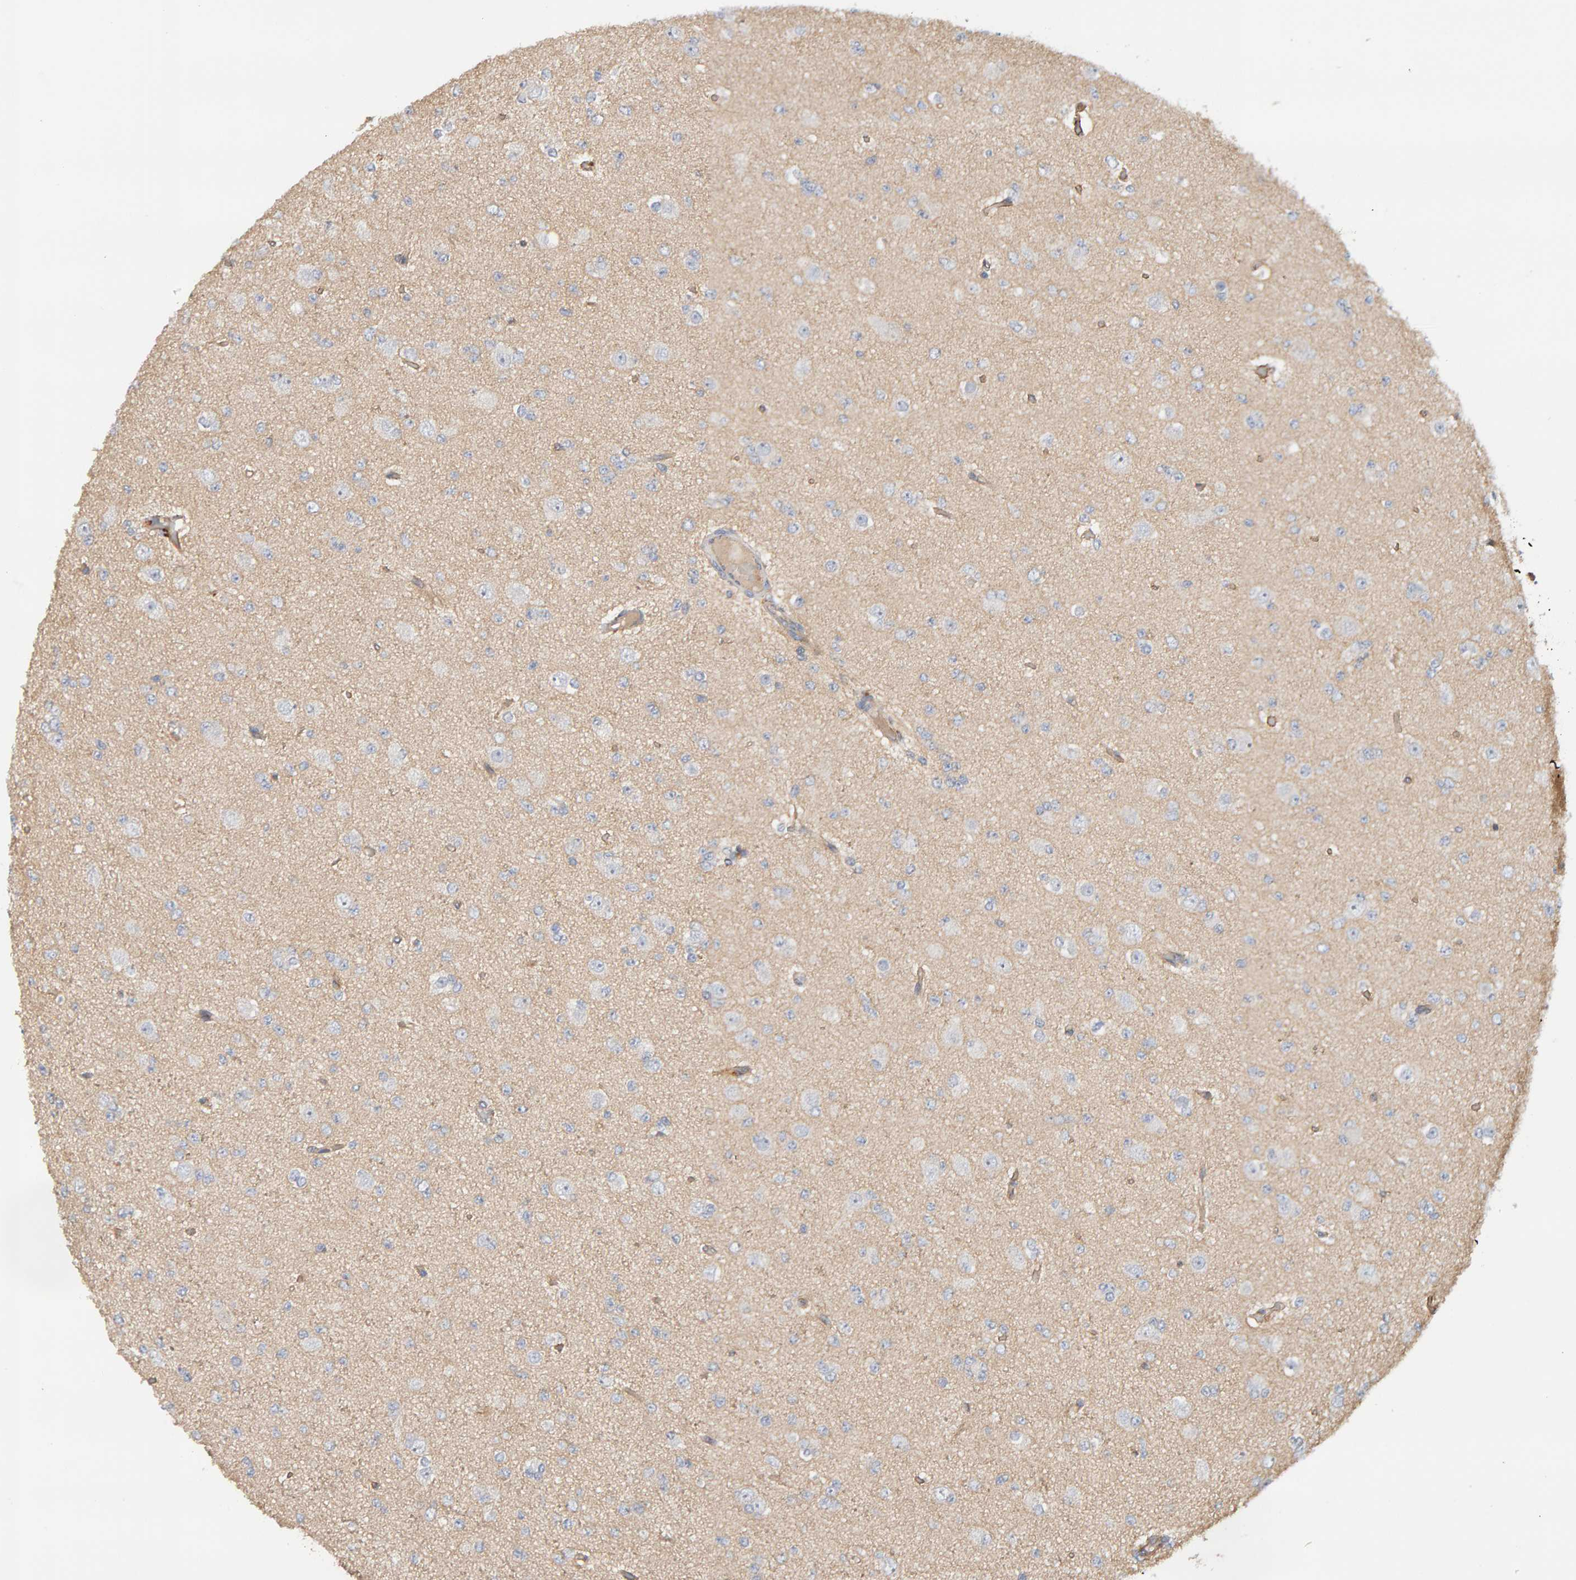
{"staining": {"intensity": "negative", "quantity": "none", "location": "none"}, "tissue": "glioma", "cell_type": "Tumor cells", "image_type": "cancer", "snomed": [{"axis": "morphology", "description": "Glioma, malignant, Low grade"}, {"axis": "topography", "description": "Brain"}], "caption": "Immunohistochemistry (IHC) histopathology image of malignant glioma (low-grade) stained for a protein (brown), which reveals no expression in tumor cells.", "gene": "PPP1R16A", "patient": {"sex": "female", "age": 22}}